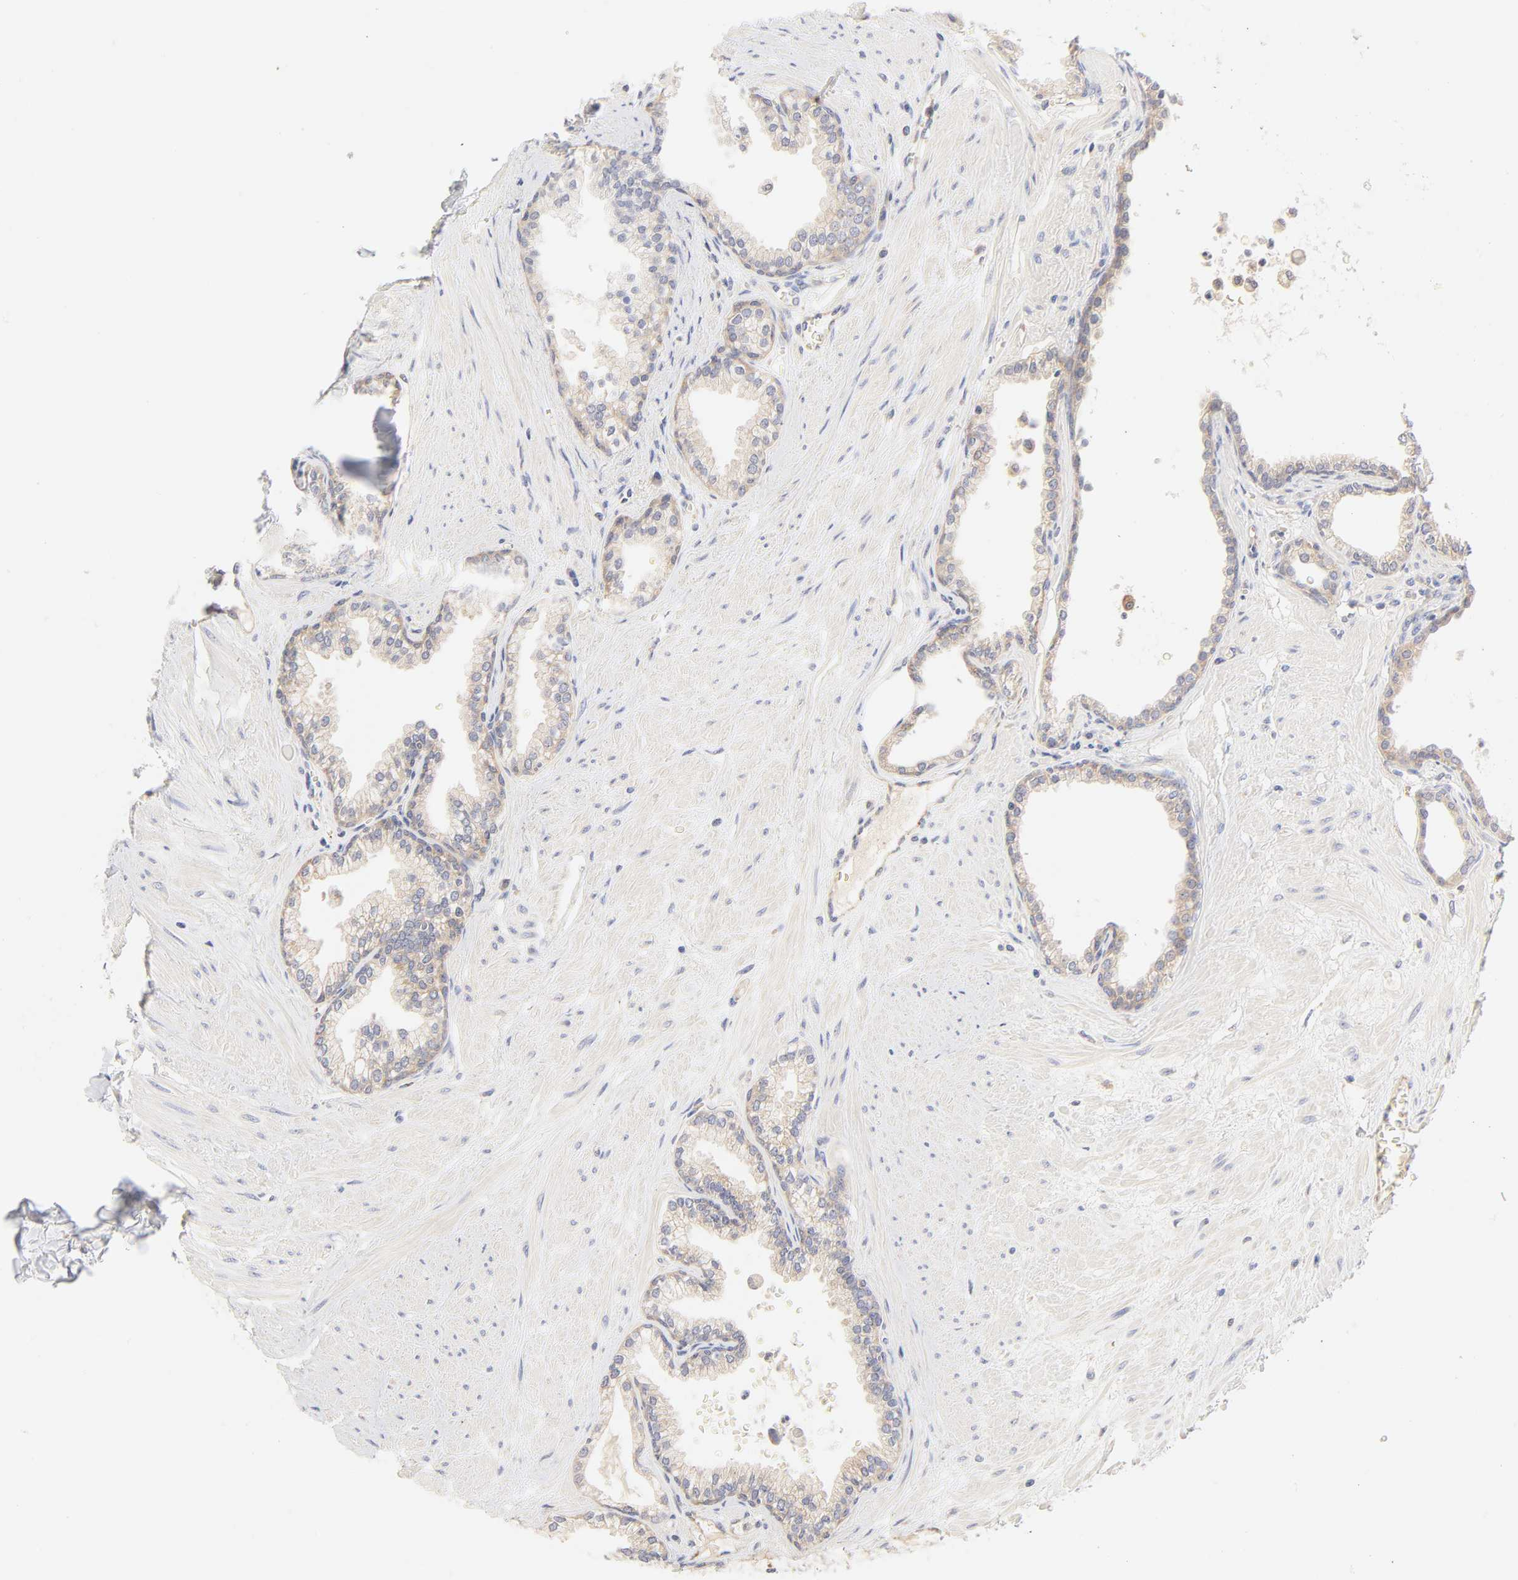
{"staining": {"intensity": "weak", "quantity": ">75%", "location": "cytoplasmic/membranous"}, "tissue": "prostate", "cell_type": "Glandular cells", "image_type": "normal", "snomed": [{"axis": "morphology", "description": "Normal tissue, NOS"}, {"axis": "topography", "description": "Prostate"}], "caption": "Immunohistochemistry (IHC) (DAB) staining of unremarkable human prostate displays weak cytoplasmic/membranous protein staining in about >75% of glandular cells.", "gene": "MTERF2", "patient": {"sex": "male", "age": 64}}